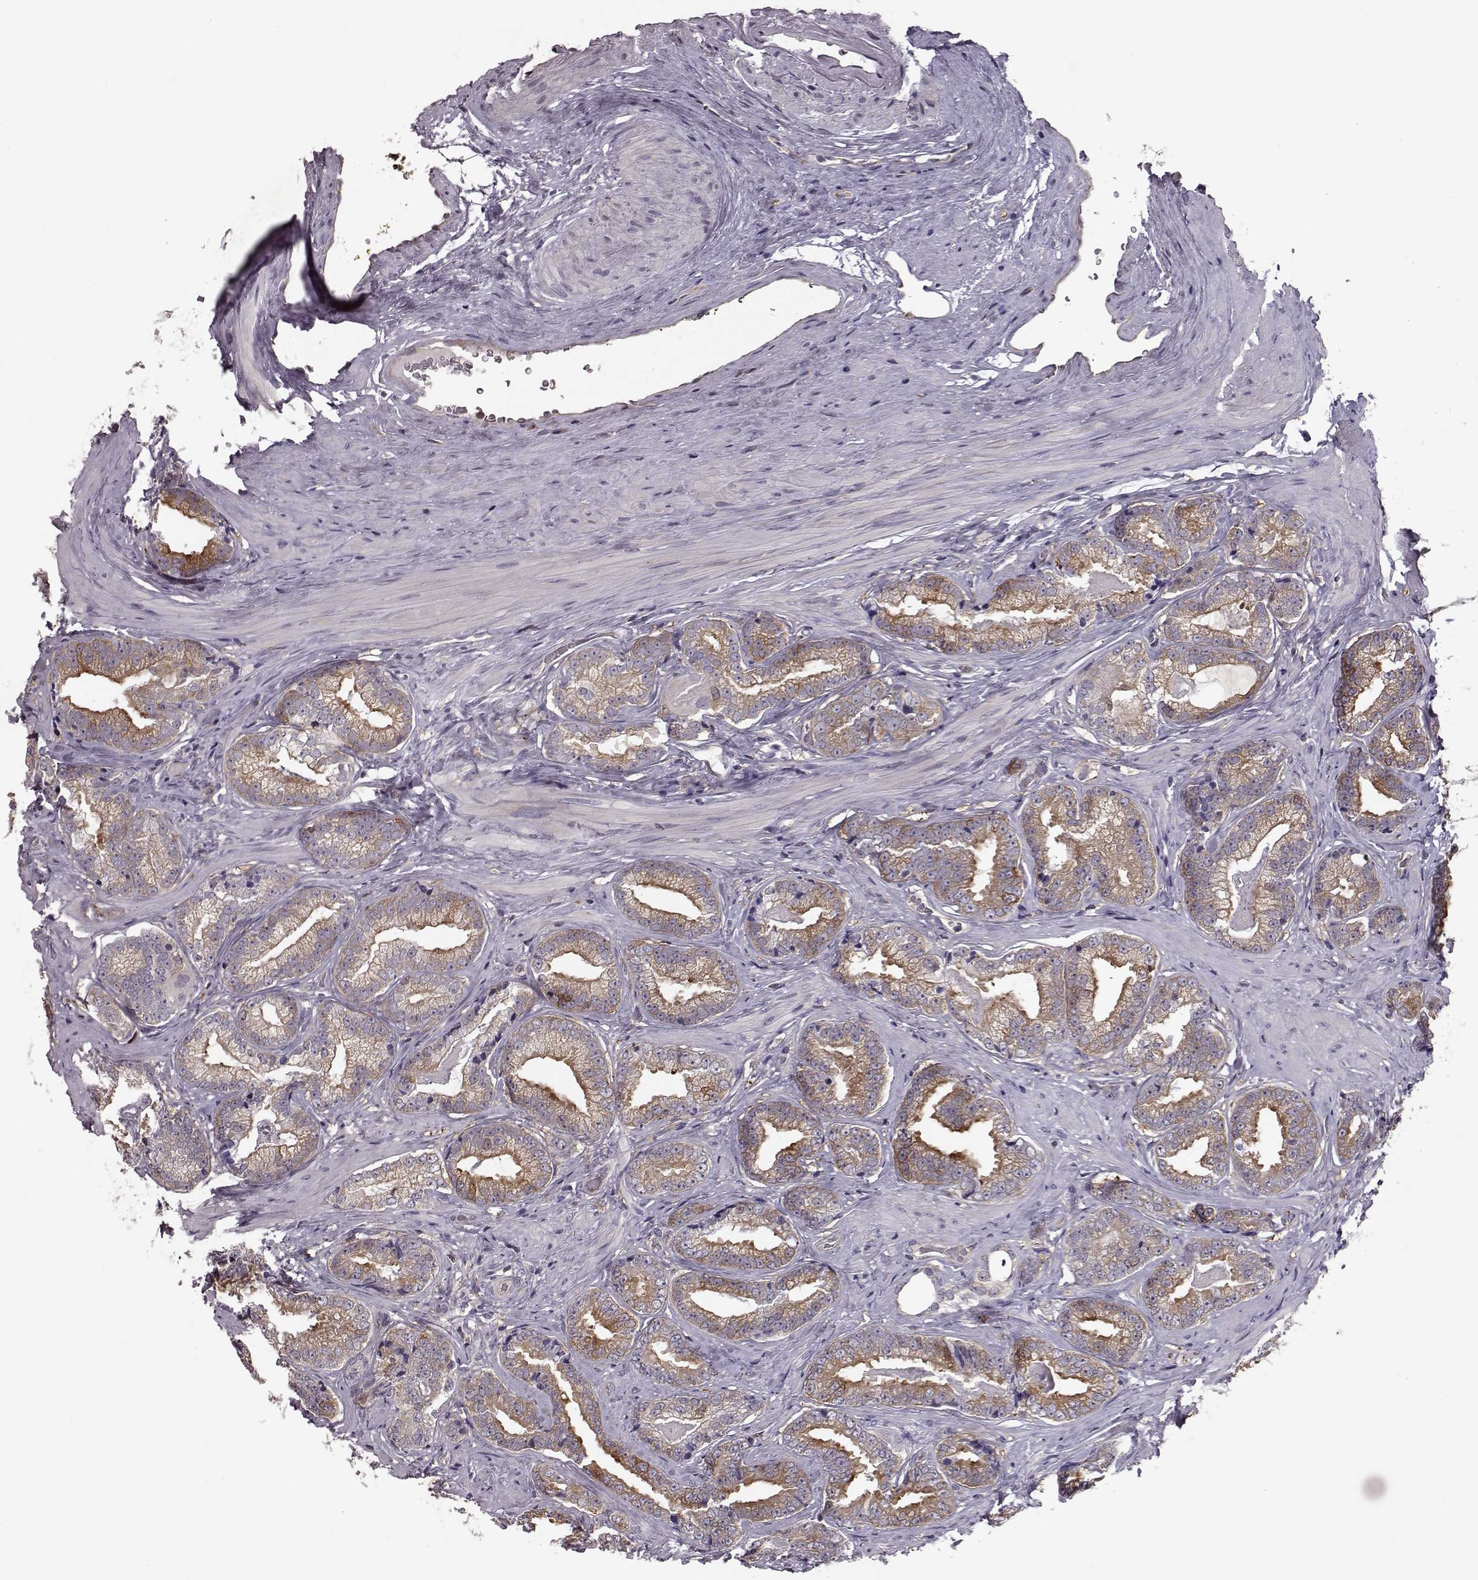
{"staining": {"intensity": "weak", "quantity": ">75%", "location": "cytoplasmic/membranous"}, "tissue": "prostate cancer", "cell_type": "Tumor cells", "image_type": "cancer", "snomed": [{"axis": "morphology", "description": "Adenocarcinoma, Low grade"}, {"axis": "topography", "description": "Prostate"}], "caption": "IHC image of neoplastic tissue: human prostate cancer (low-grade adenocarcinoma) stained using immunohistochemistry (IHC) shows low levels of weak protein expression localized specifically in the cytoplasmic/membranous of tumor cells, appearing as a cytoplasmic/membranous brown color.", "gene": "RANBP1", "patient": {"sex": "male", "age": 61}}